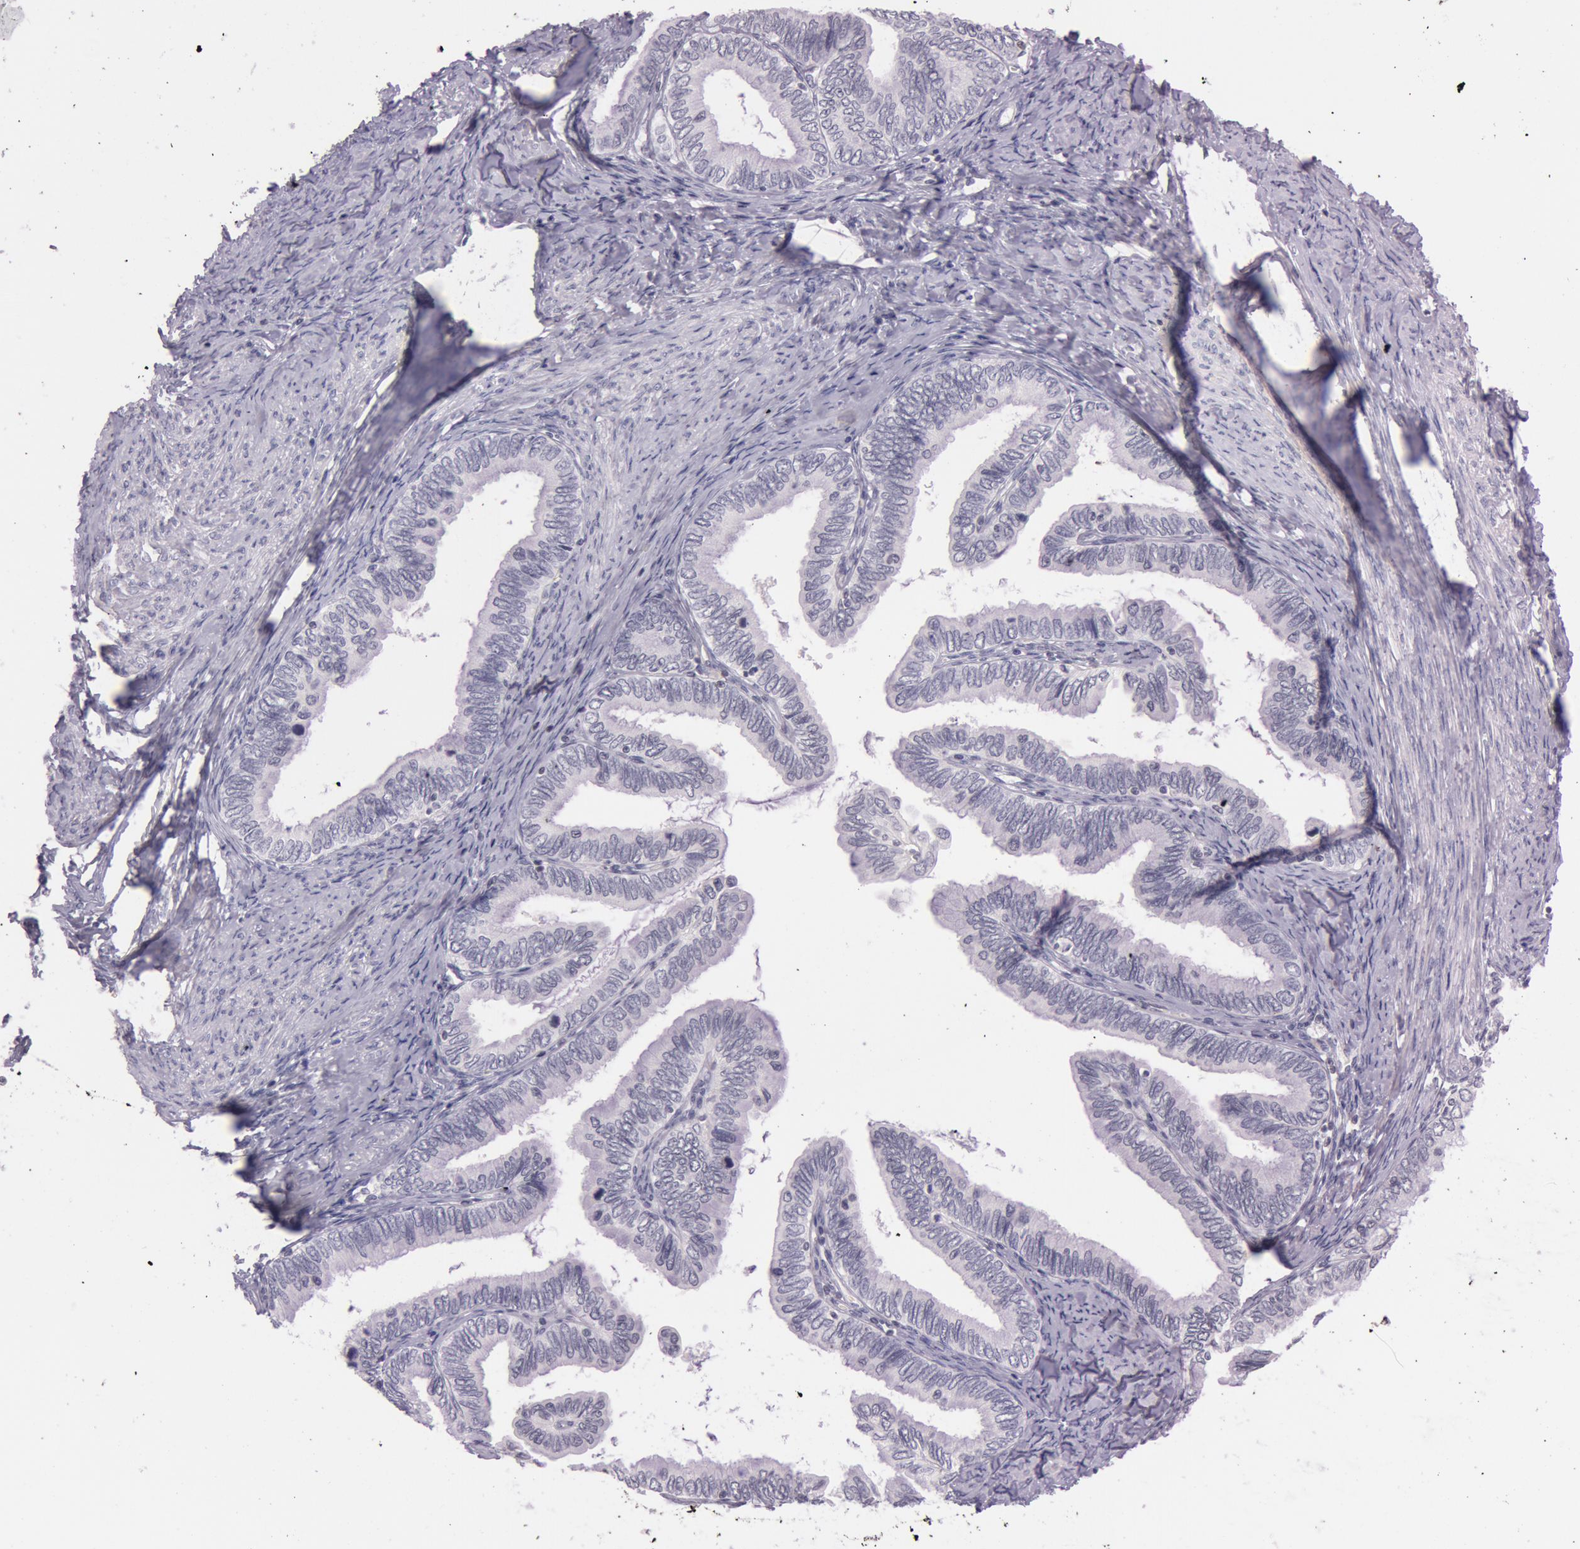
{"staining": {"intensity": "negative", "quantity": "none", "location": "none"}, "tissue": "cervical cancer", "cell_type": "Tumor cells", "image_type": "cancer", "snomed": [{"axis": "morphology", "description": "Adenocarcinoma, NOS"}, {"axis": "topography", "description": "Cervix"}], "caption": "The histopathology image reveals no staining of tumor cells in cervical cancer (adenocarcinoma).", "gene": "FBL", "patient": {"sex": "female", "age": 49}}